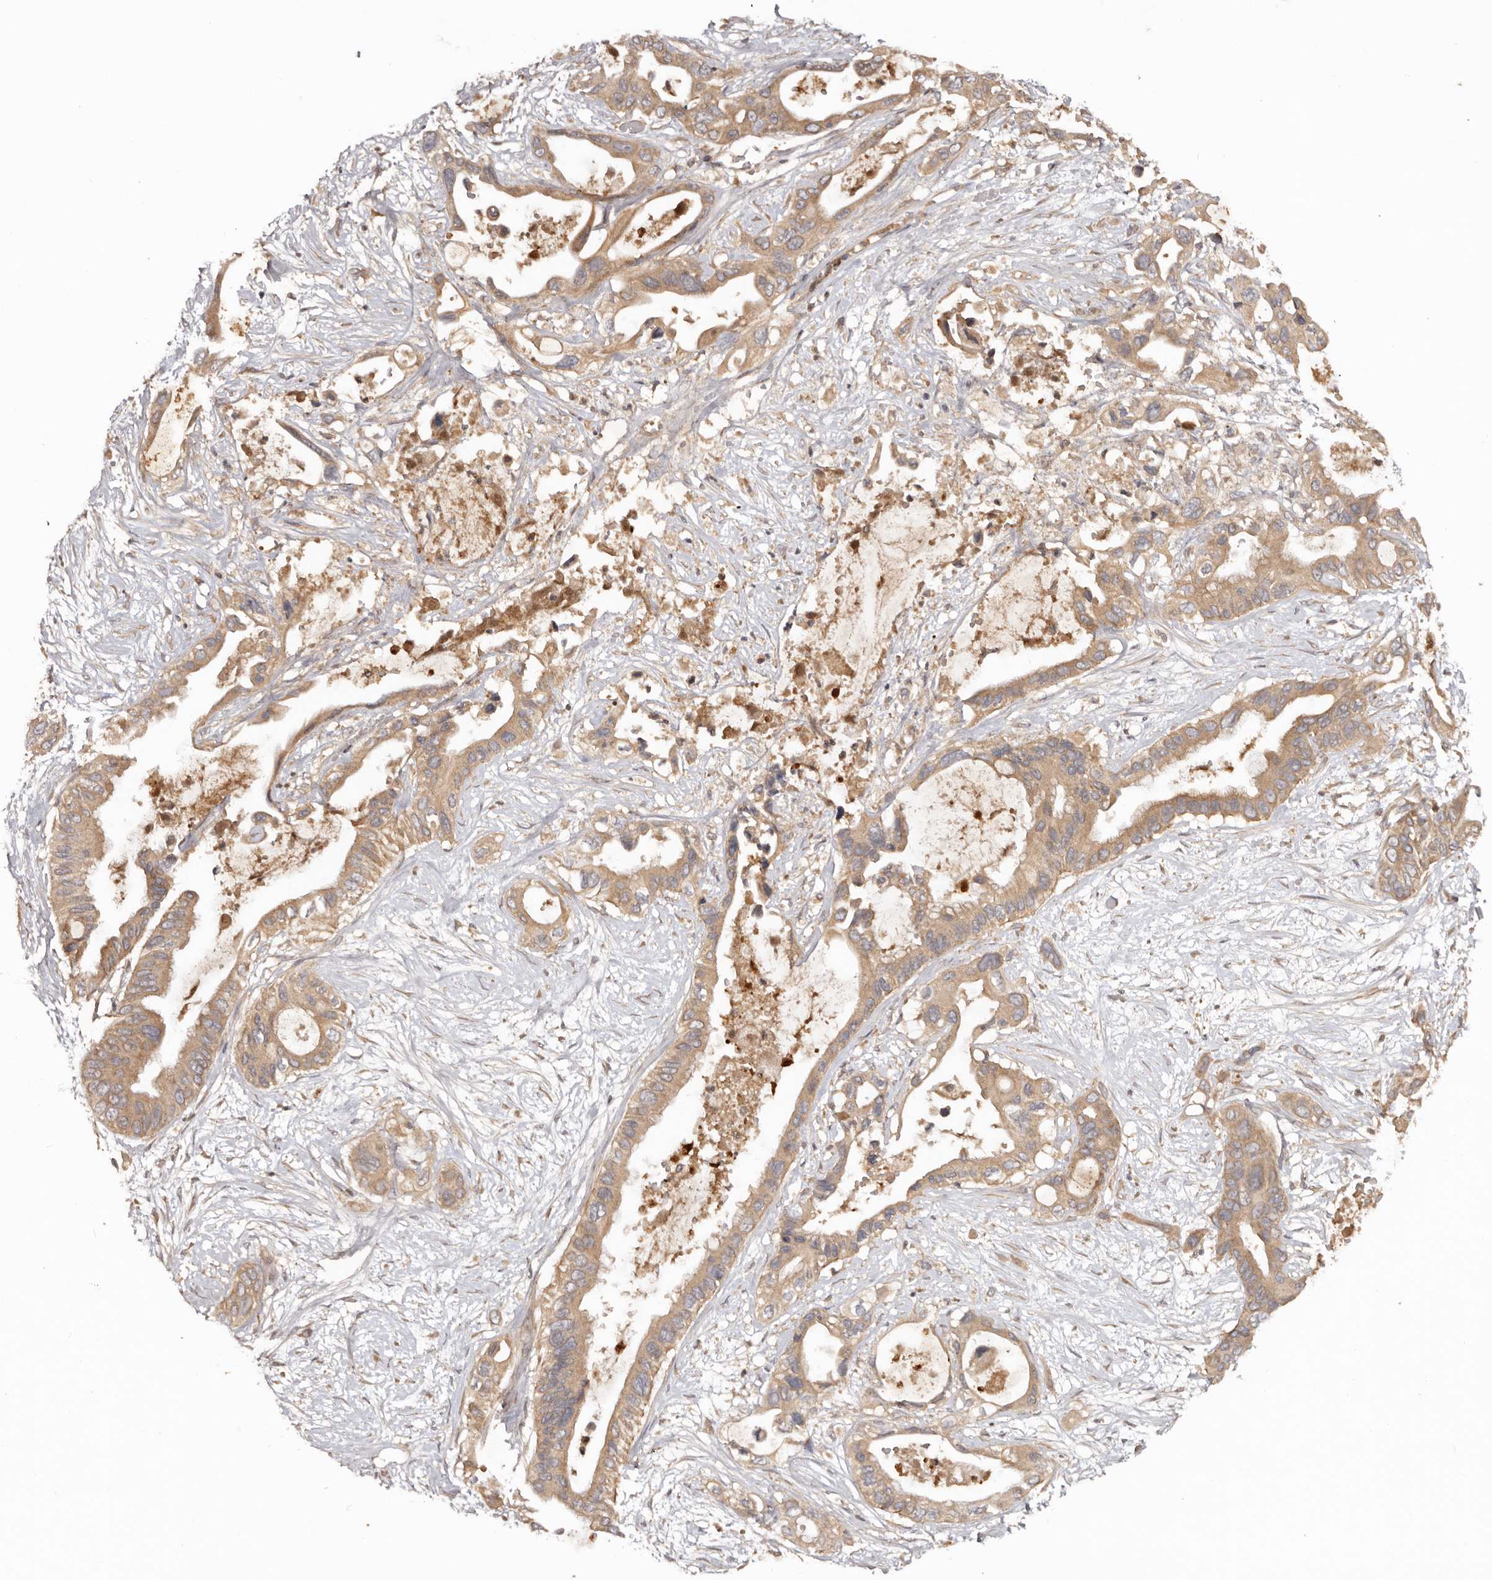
{"staining": {"intensity": "moderate", "quantity": ">75%", "location": "cytoplasmic/membranous"}, "tissue": "pancreatic cancer", "cell_type": "Tumor cells", "image_type": "cancer", "snomed": [{"axis": "morphology", "description": "Adenocarcinoma, NOS"}, {"axis": "topography", "description": "Pancreas"}], "caption": "A brown stain labels moderate cytoplasmic/membranous positivity of a protein in human pancreatic cancer (adenocarcinoma) tumor cells.", "gene": "PKIB", "patient": {"sex": "male", "age": 66}}